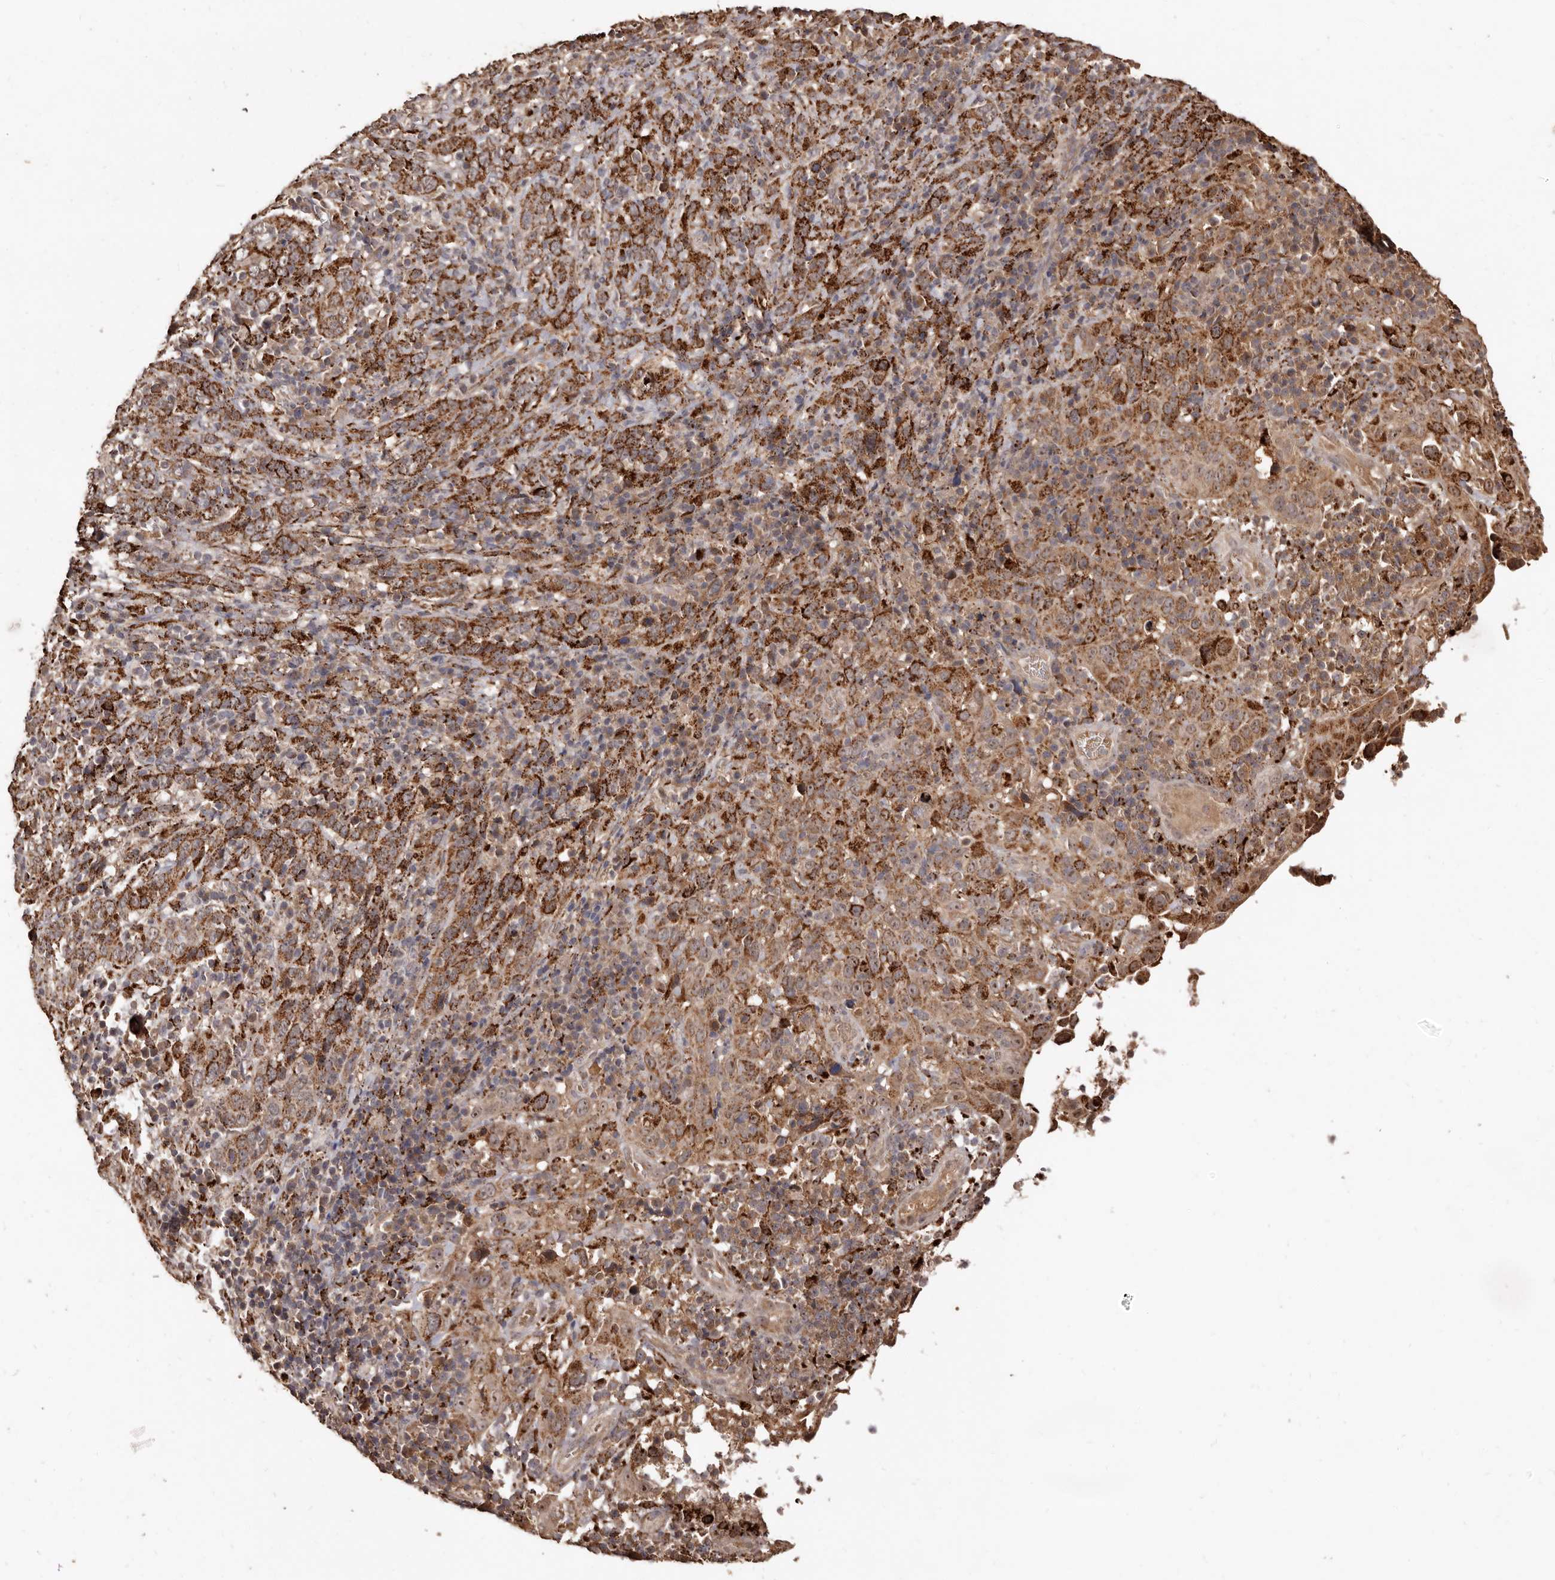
{"staining": {"intensity": "strong", "quantity": ">75%", "location": "cytoplasmic/membranous"}, "tissue": "cervical cancer", "cell_type": "Tumor cells", "image_type": "cancer", "snomed": [{"axis": "morphology", "description": "Squamous cell carcinoma, NOS"}, {"axis": "topography", "description": "Cervix"}], "caption": "A brown stain labels strong cytoplasmic/membranous positivity of a protein in human squamous cell carcinoma (cervical) tumor cells.", "gene": "AKAP7", "patient": {"sex": "female", "age": 46}}